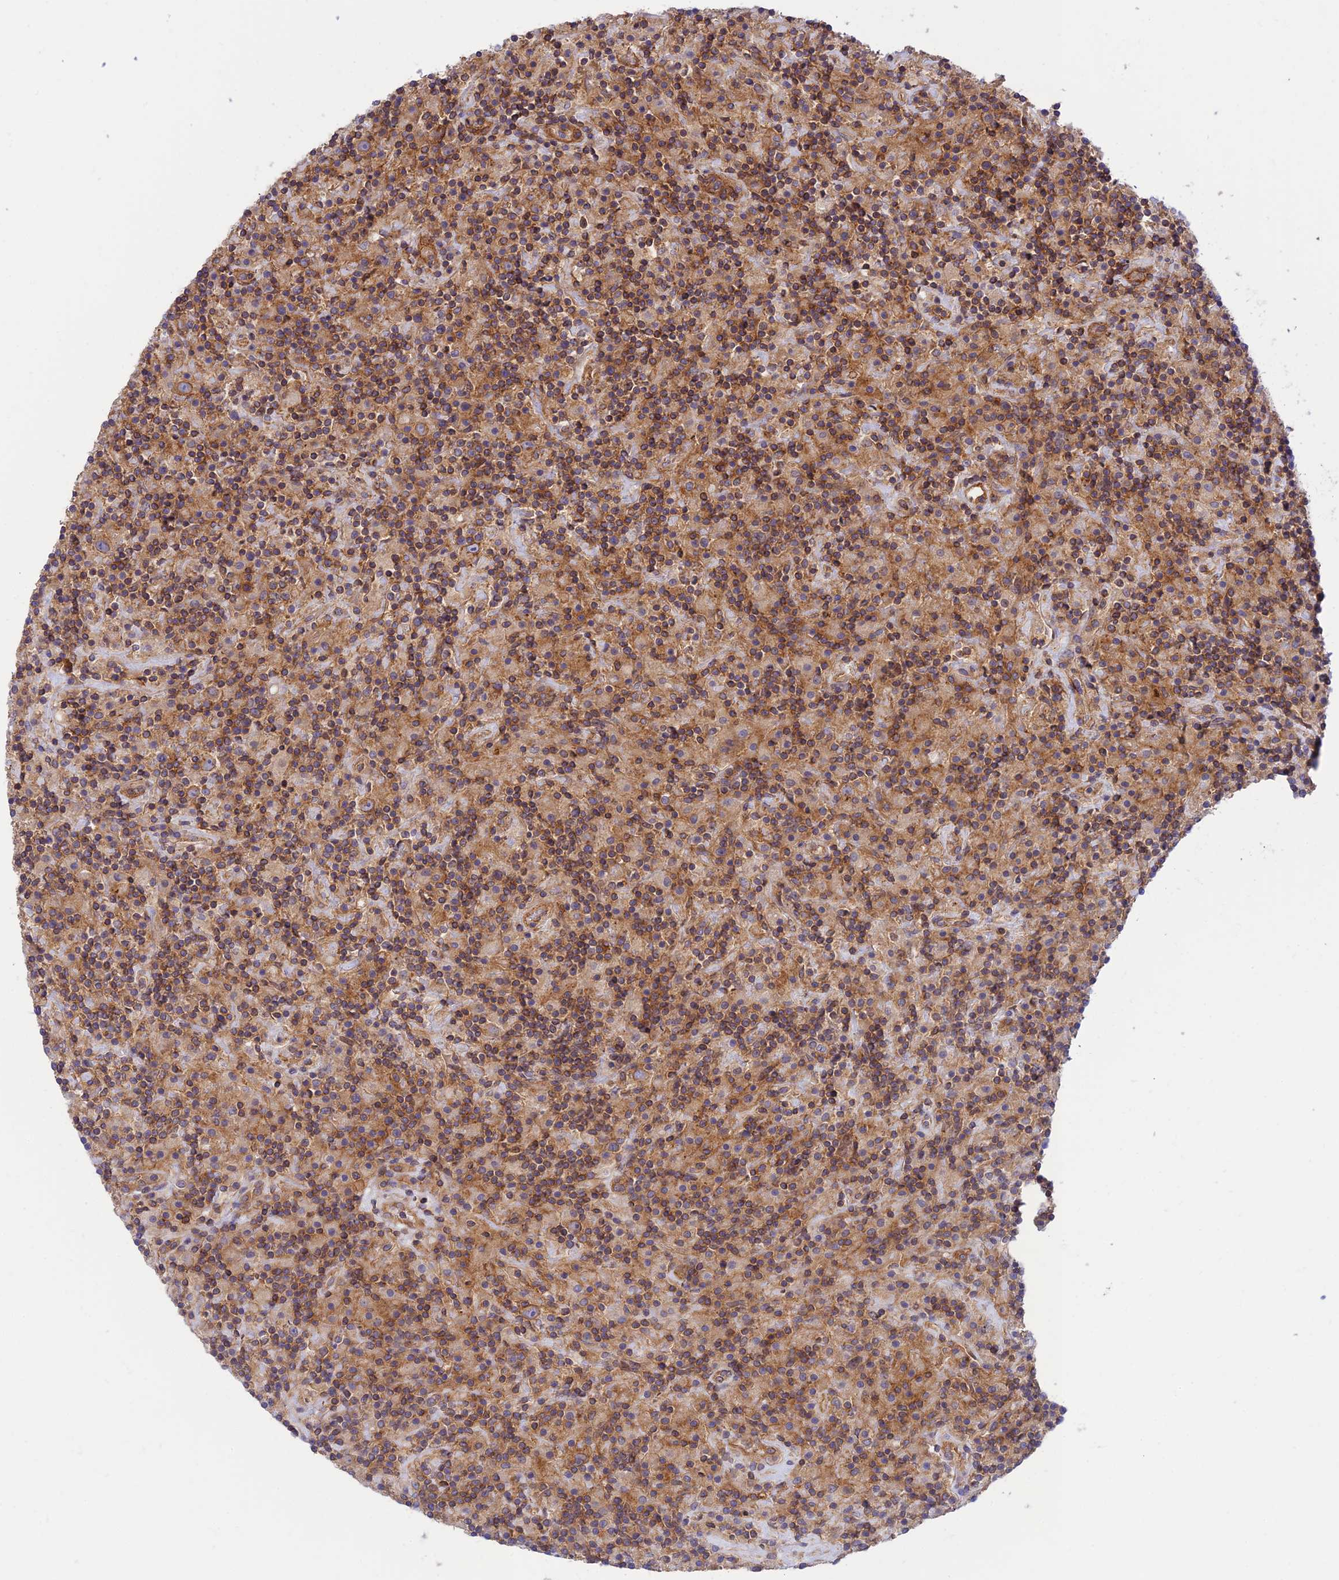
{"staining": {"intensity": "moderate", "quantity": ">75%", "location": "cytoplasmic/membranous"}, "tissue": "lymphoma", "cell_type": "Tumor cells", "image_type": "cancer", "snomed": [{"axis": "morphology", "description": "Hodgkin's disease, NOS"}, {"axis": "topography", "description": "Lymph node"}], "caption": "A brown stain labels moderate cytoplasmic/membranous expression of a protein in lymphoma tumor cells.", "gene": "PPP1R12C", "patient": {"sex": "male", "age": 70}}